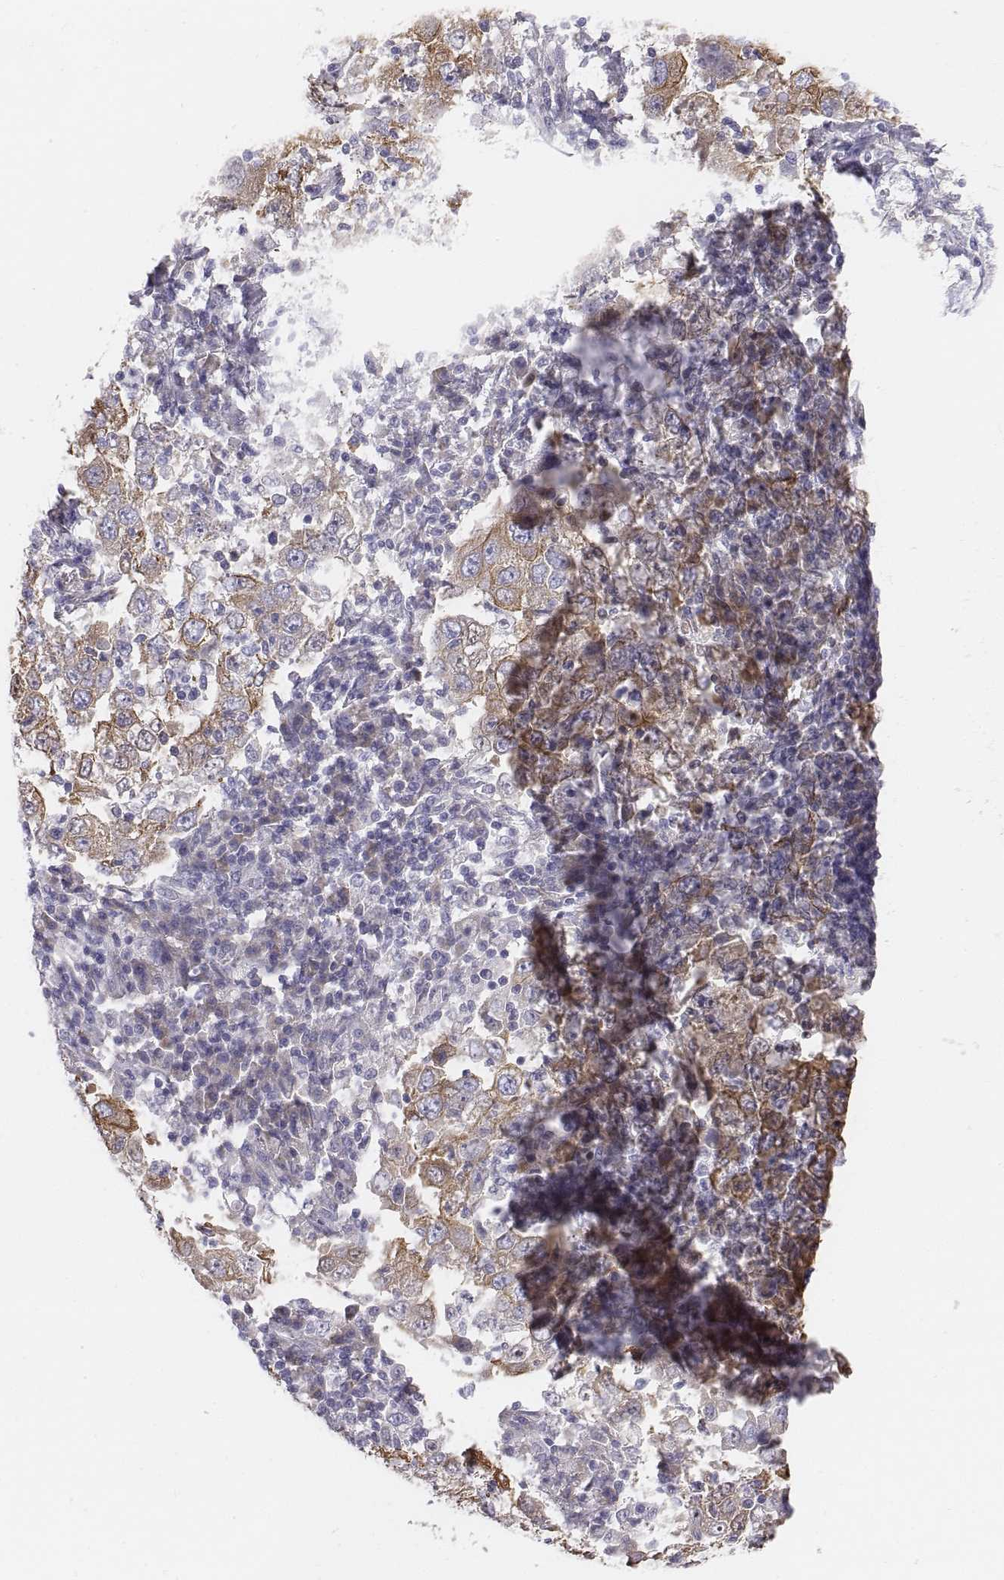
{"staining": {"intensity": "weak", "quantity": "25%-75%", "location": "cytoplasmic/membranous"}, "tissue": "lung cancer", "cell_type": "Tumor cells", "image_type": "cancer", "snomed": [{"axis": "morphology", "description": "Adenocarcinoma, NOS"}, {"axis": "topography", "description": "Lung"}], "caption": "Immunohistochemistry (IHC) photomicrograph of human lung cancer stained for a protein (brown), which exhibits low levels of weak cytoplasmic/membranous expression in about 25%-75% of tumor cells.", "gene": "CHST14", "patient": {"sex": "male", "age": 73}}